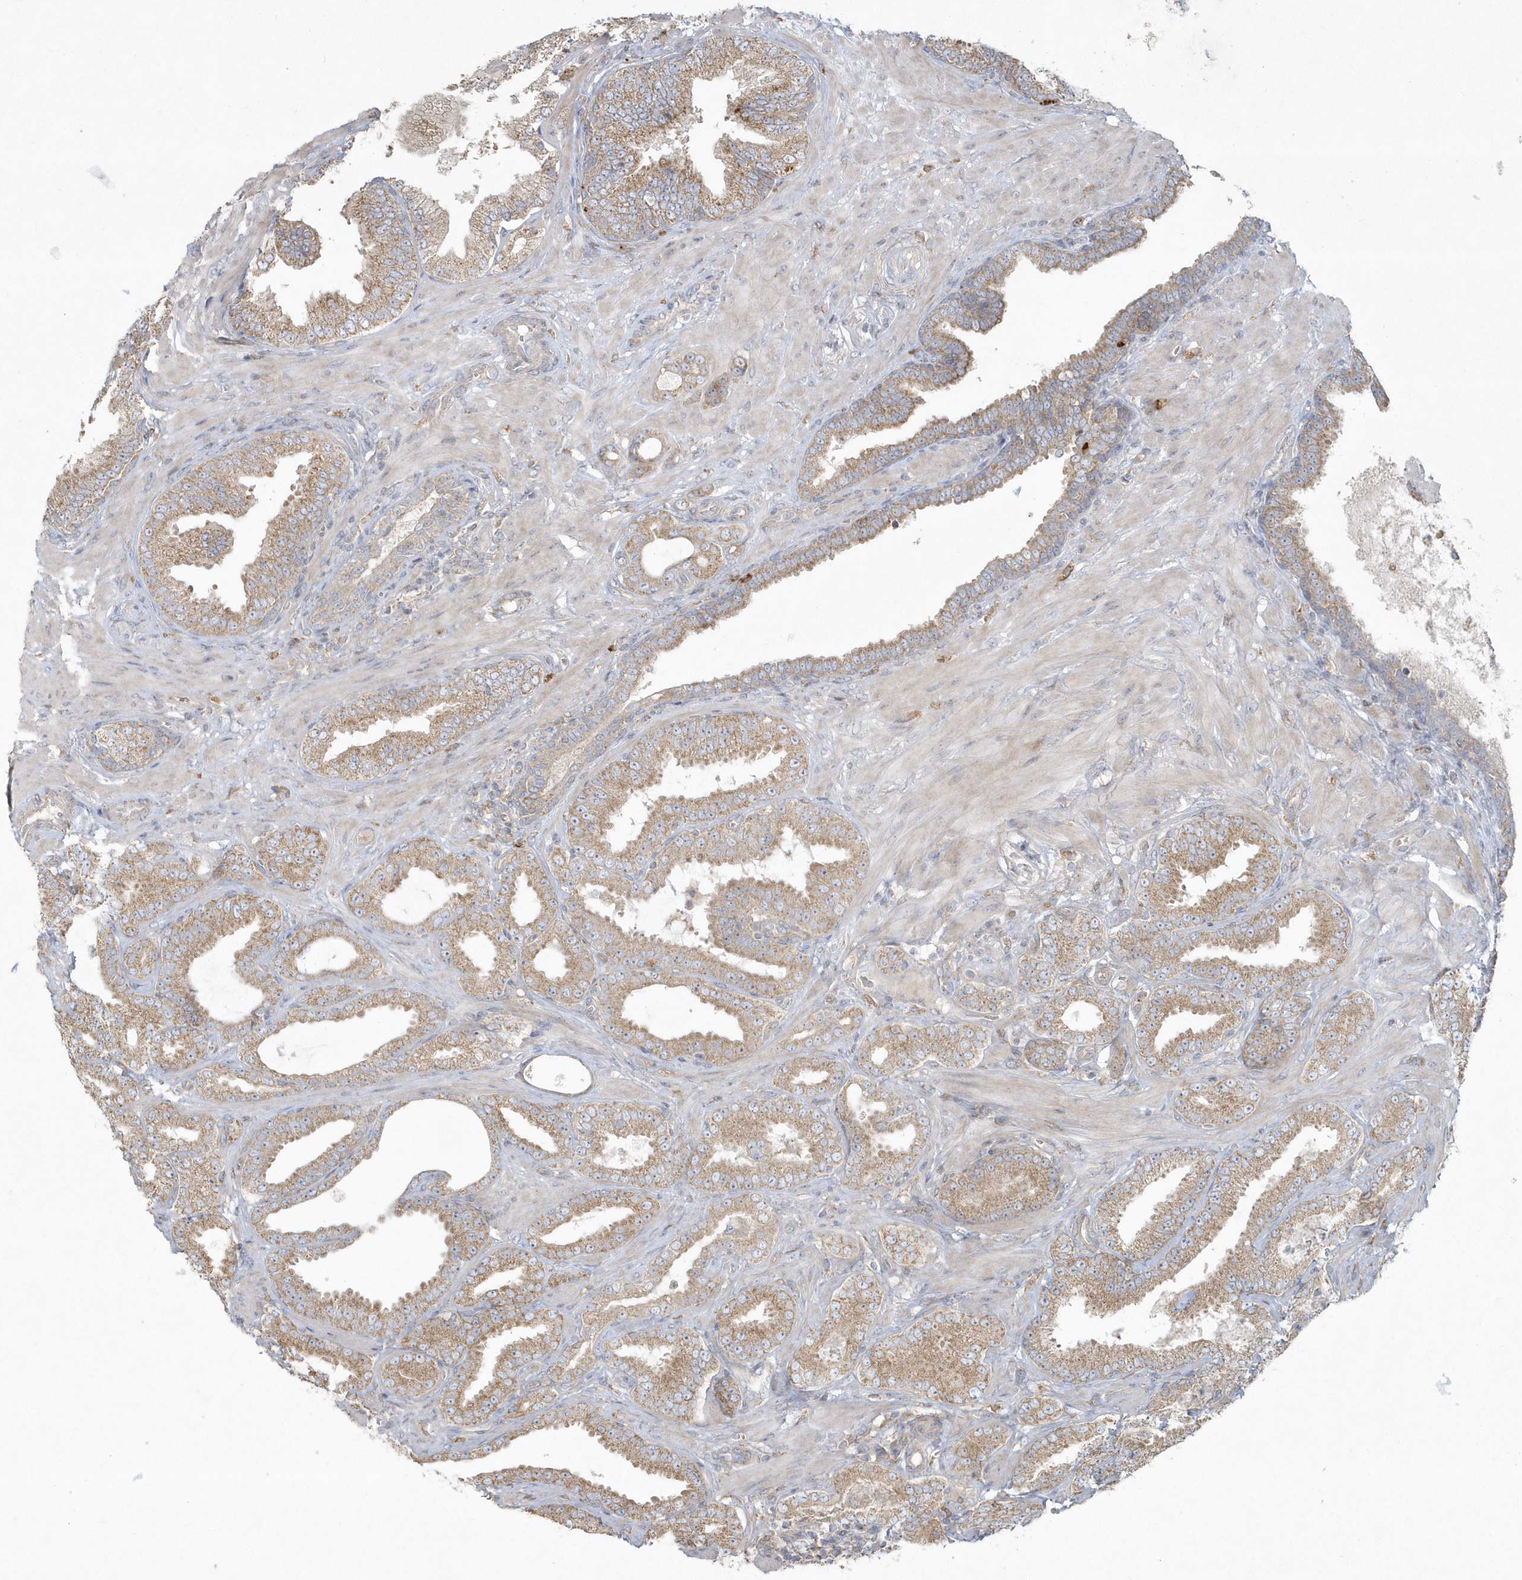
{"staining": {"intensity": "moderate", "quantity": "25%-75%", "location": "cytoplasmic/membranous"}, "tissue": "prostate cancer", "cell_type": "Tumor cells", "image_type": "cancer", "snomed": [{"axis": "morphology", "description": "Adenocarcinoma, Low grade"}, {"axis": "topography", "description": "Prostate"}], "caption": "Immunohistochemistry (IHC) (DAB) staining of human prostate cancer shows moderate cytoplasmic/membranous protein positivity in approximately 25%-75% of tumor cells. The protein is stained brown, and the nuclei are stained in blue (DAB IHC with brightfield microscopy, high magnification).", "gene": "BLTP3A", "patient": {"sex": "male", "age": 63}}